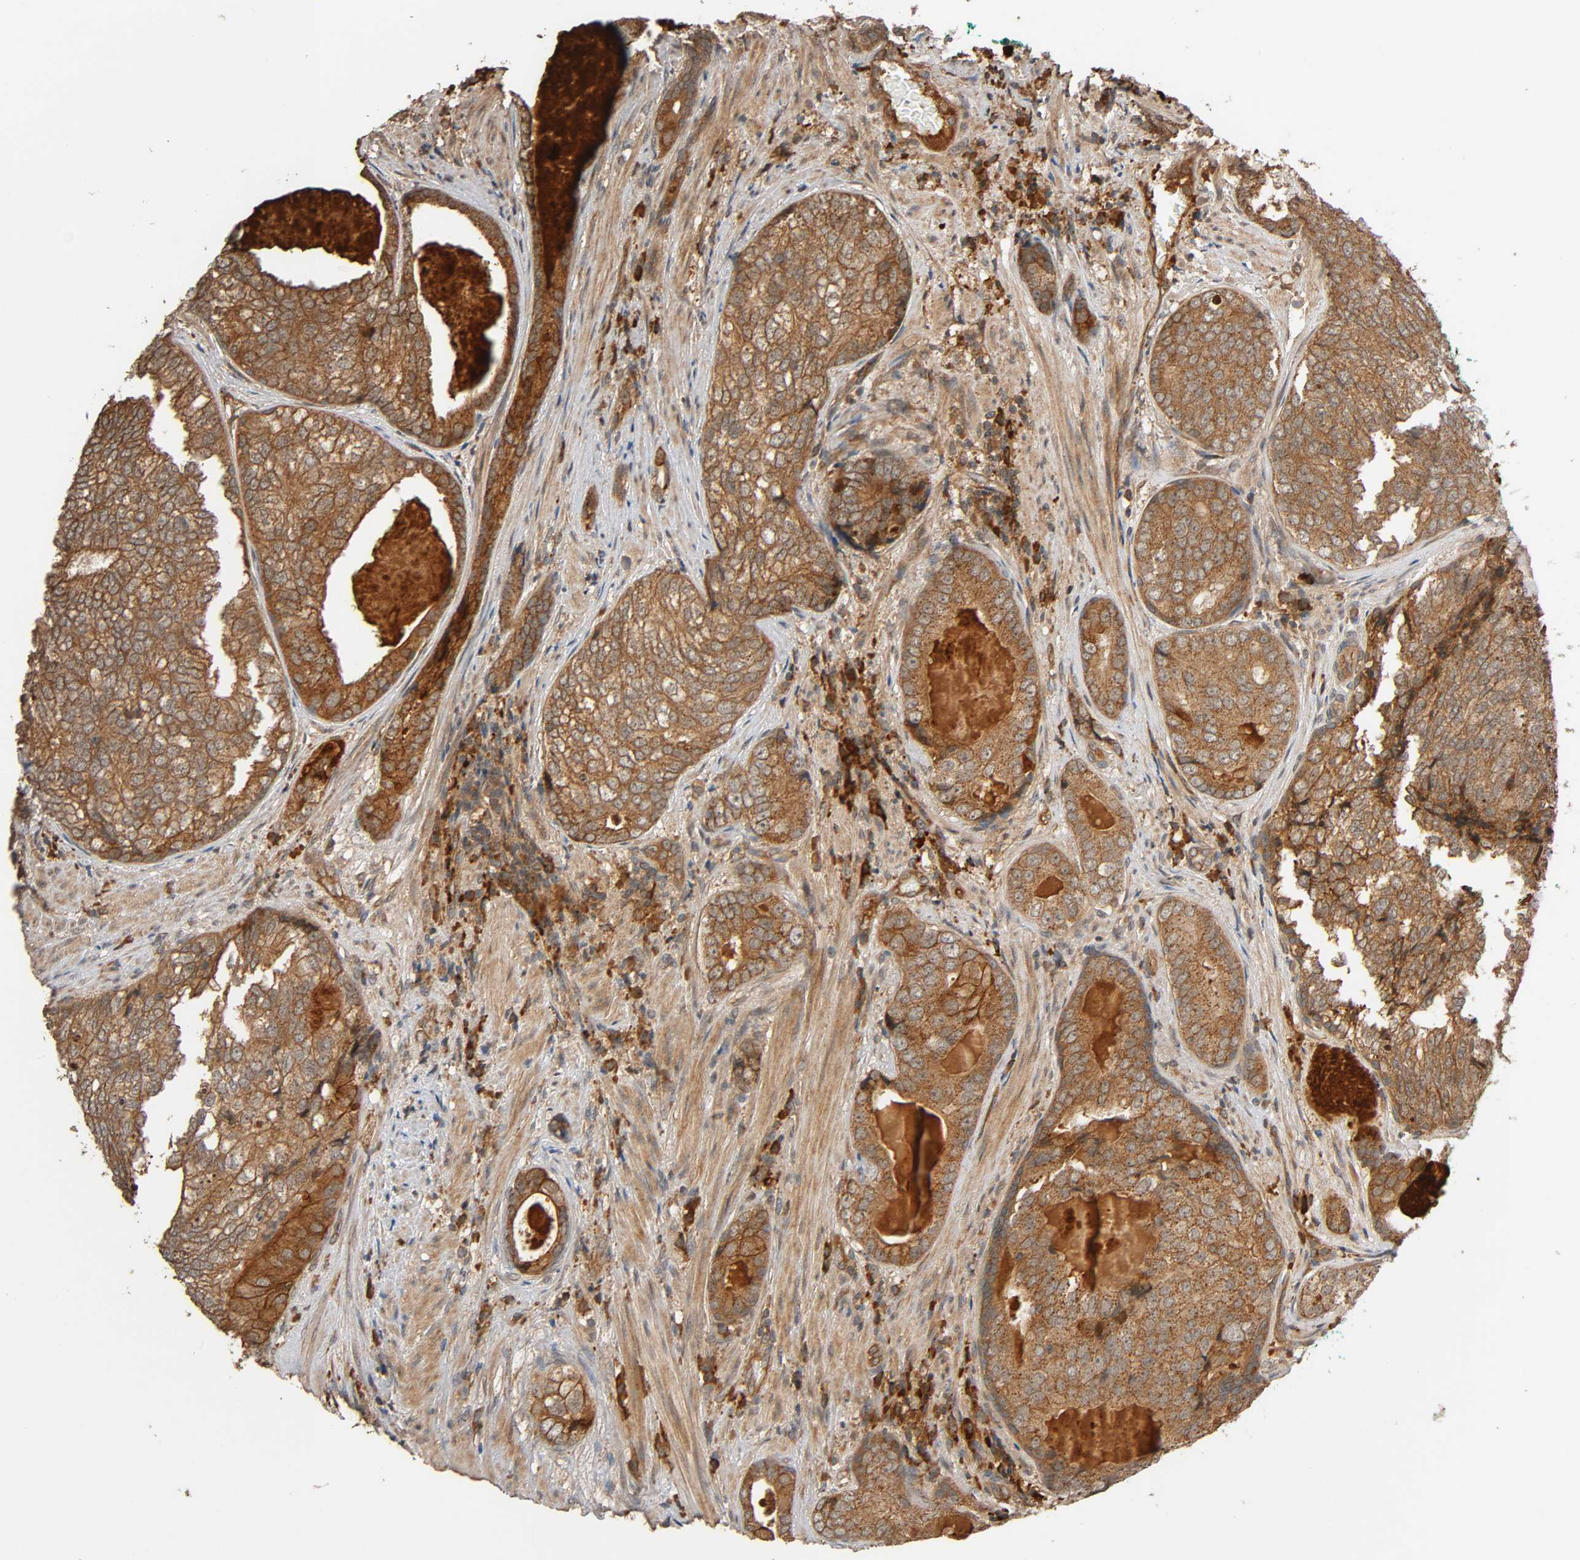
{"staining": {"intensity": "strong", "quantity": ">75%", "location": "cytoplasmic/membranous"}, "tissue": "prostate cancer", "cell_type": "Tumor cells", "image_type": "cancer", "snomed": [{"axis": "morphology", "description": "Adenocarcinoma, High grade"}, {"axis": "topography", "description": "Prostate"}], "caption": "The image reveals a brown stain indicating the presence of a protein in the cytoplasmic/membranous of tumor cells in prostate cancer (high-grade adenocarcinoma). (IHC, brightfield microscopy, high magnification).", "gene": "MAP3K8", "patient": {"sex": "male", "age": 66}}